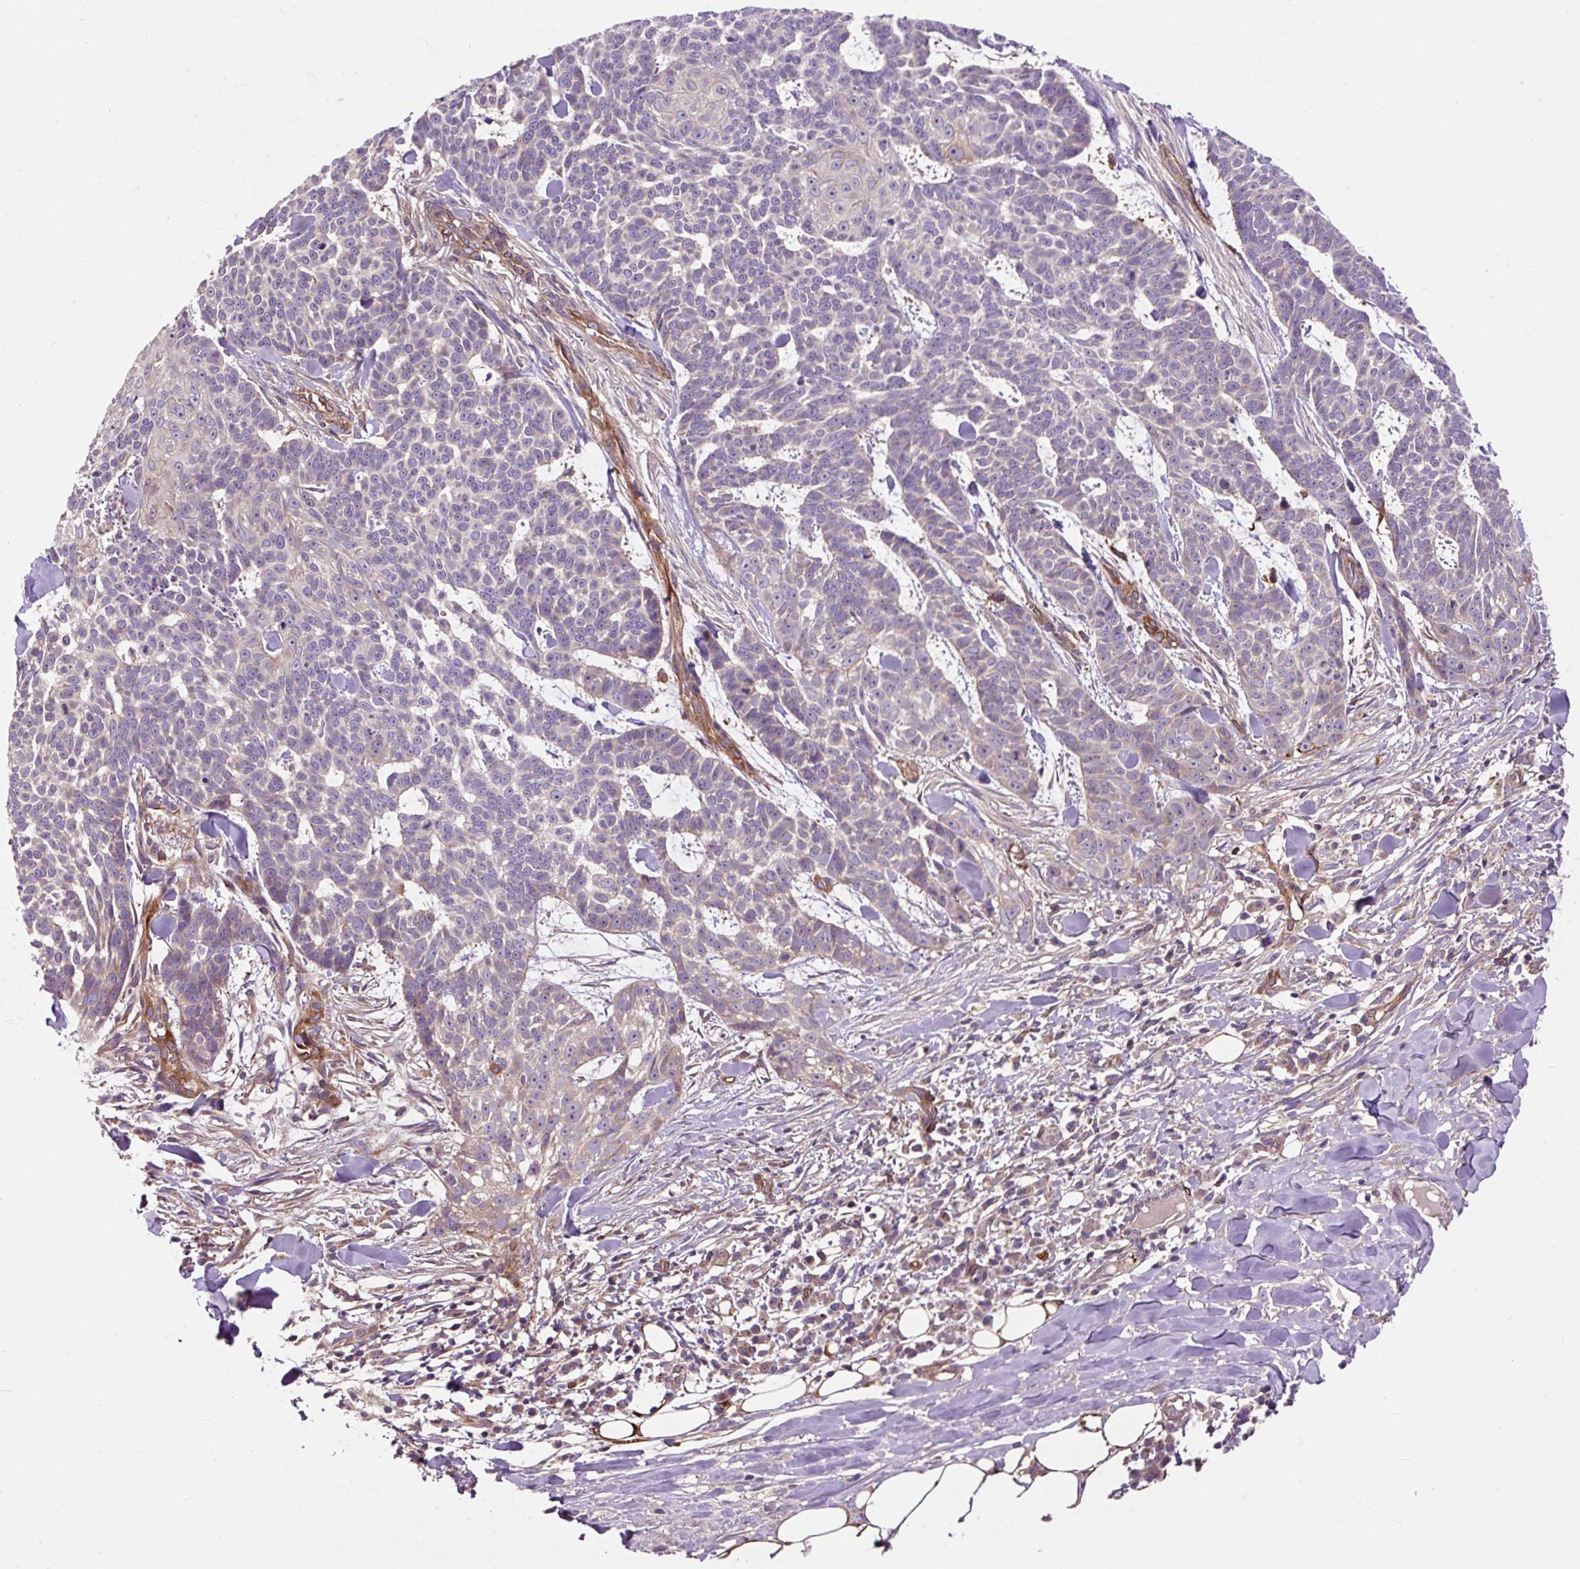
{"staining": {"intensity": "weak", "quantity": "<25%", "location": "cytoplasmic/membranous"}, "tissue": "skin cancer", "cell_type": "Tumor cells", "image_type": "cancer", "snomed": [{"axis": "morphology", "description": "Basal cell carcinoma"}, {"axis": "topography", "description": "Skin"}], "caption": "Immunohistochemistry of human basal cell carcinoma (skin) exhibits no expression in tumor cells. (DAB immunohistochemistry visualized using brightfield microscopy, high magnification).", "gene": "PCDHGB3", "patient": {"sex": "female", "age": 93}}